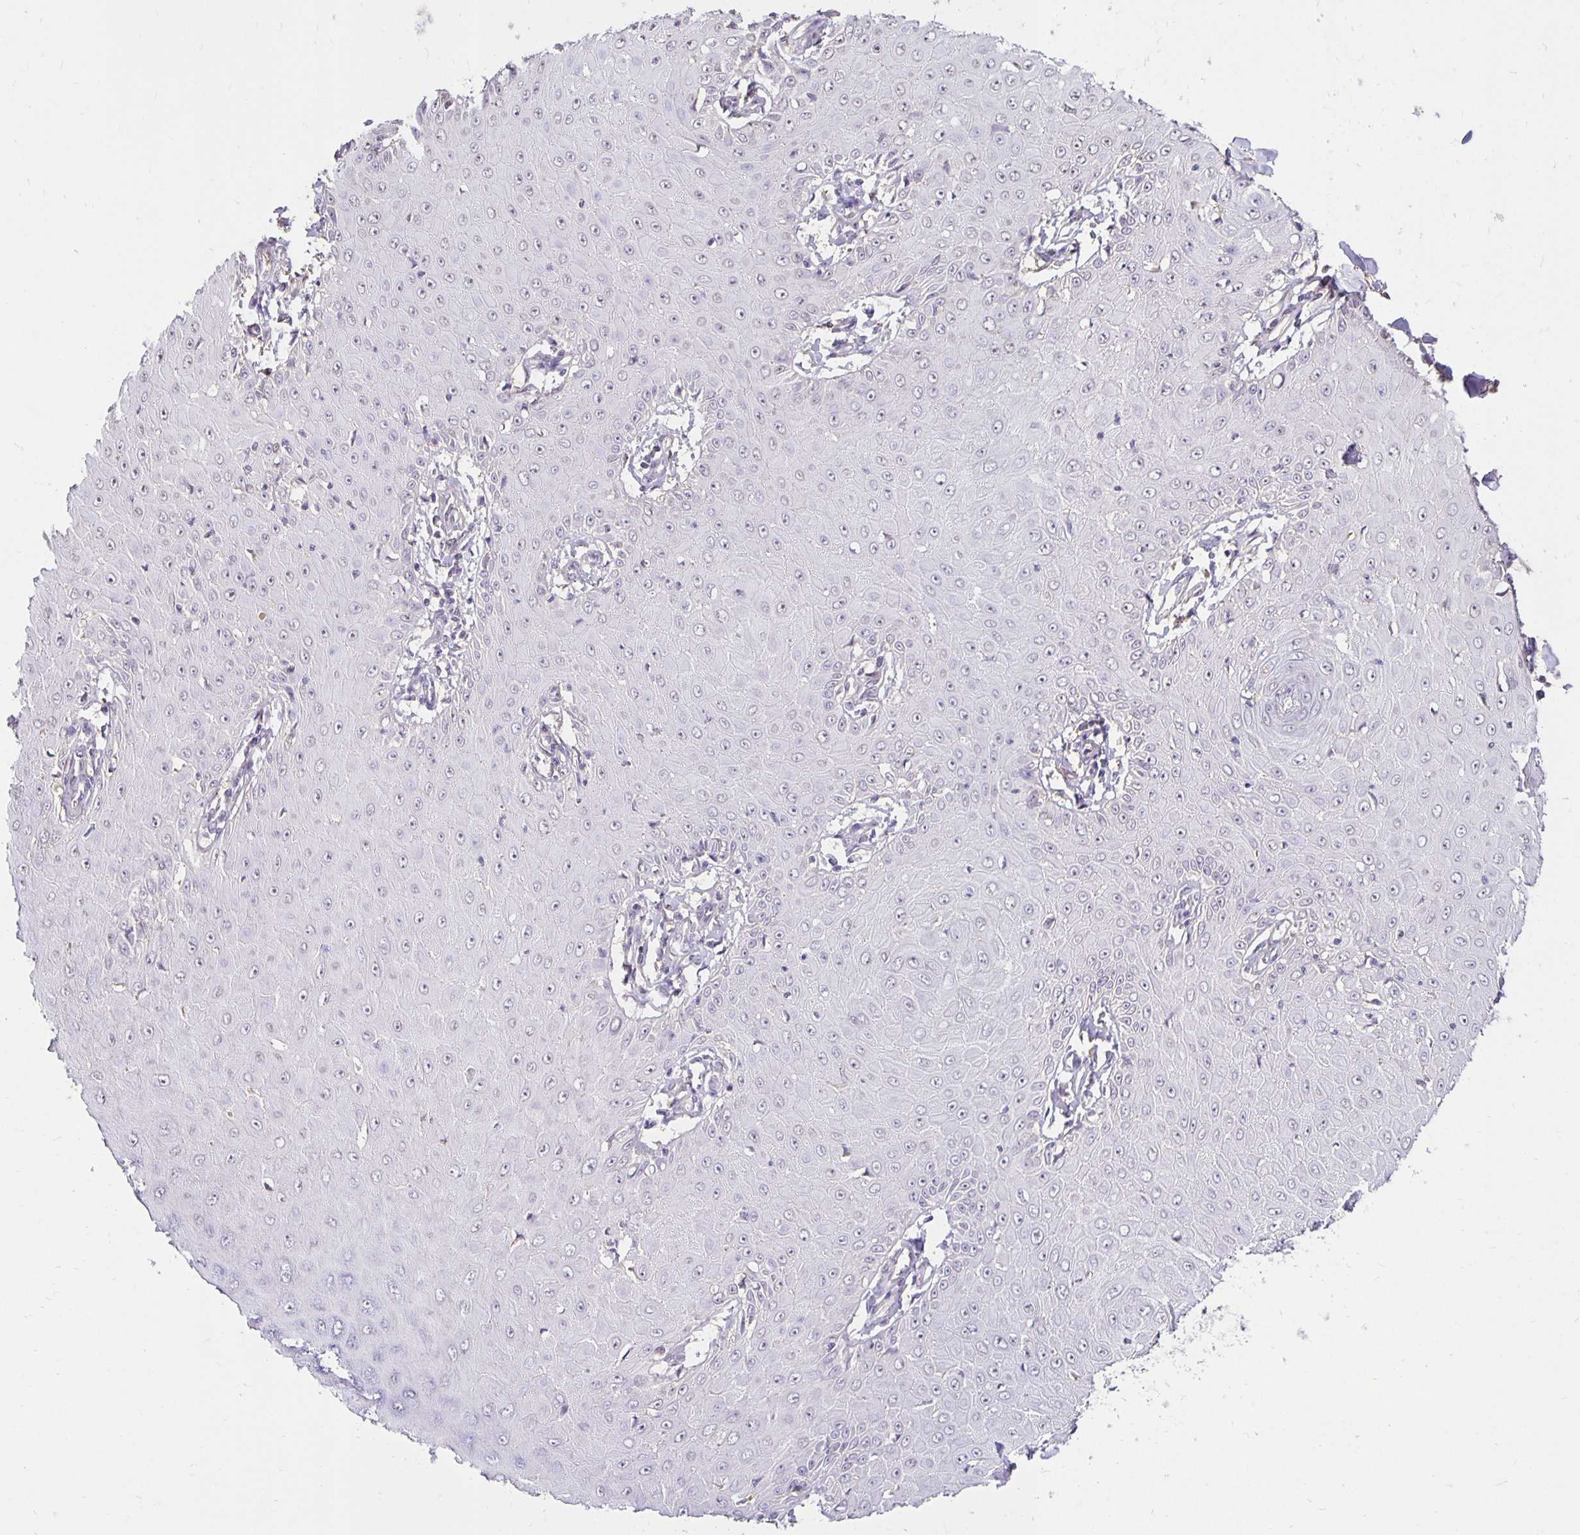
{"staining": {"intensity": "negative", "quantity": "none", "location": "none"}, "tissue": "skin cancer", "cell_type": "Tumor cells", "image_type": "cancer", "snomed": [{"axis": "morphology", "description": "Squamous cell carcinoma, NOS"}, {"axis": "topography", "description": "Skin"}], "caption": "There is no significant positivity in tumor cells of skin squamous cell carcinoma. Nuclei are stained in blue.", "gene": "PNPLA3", "patient": {"sex": "male", "age": 70}}